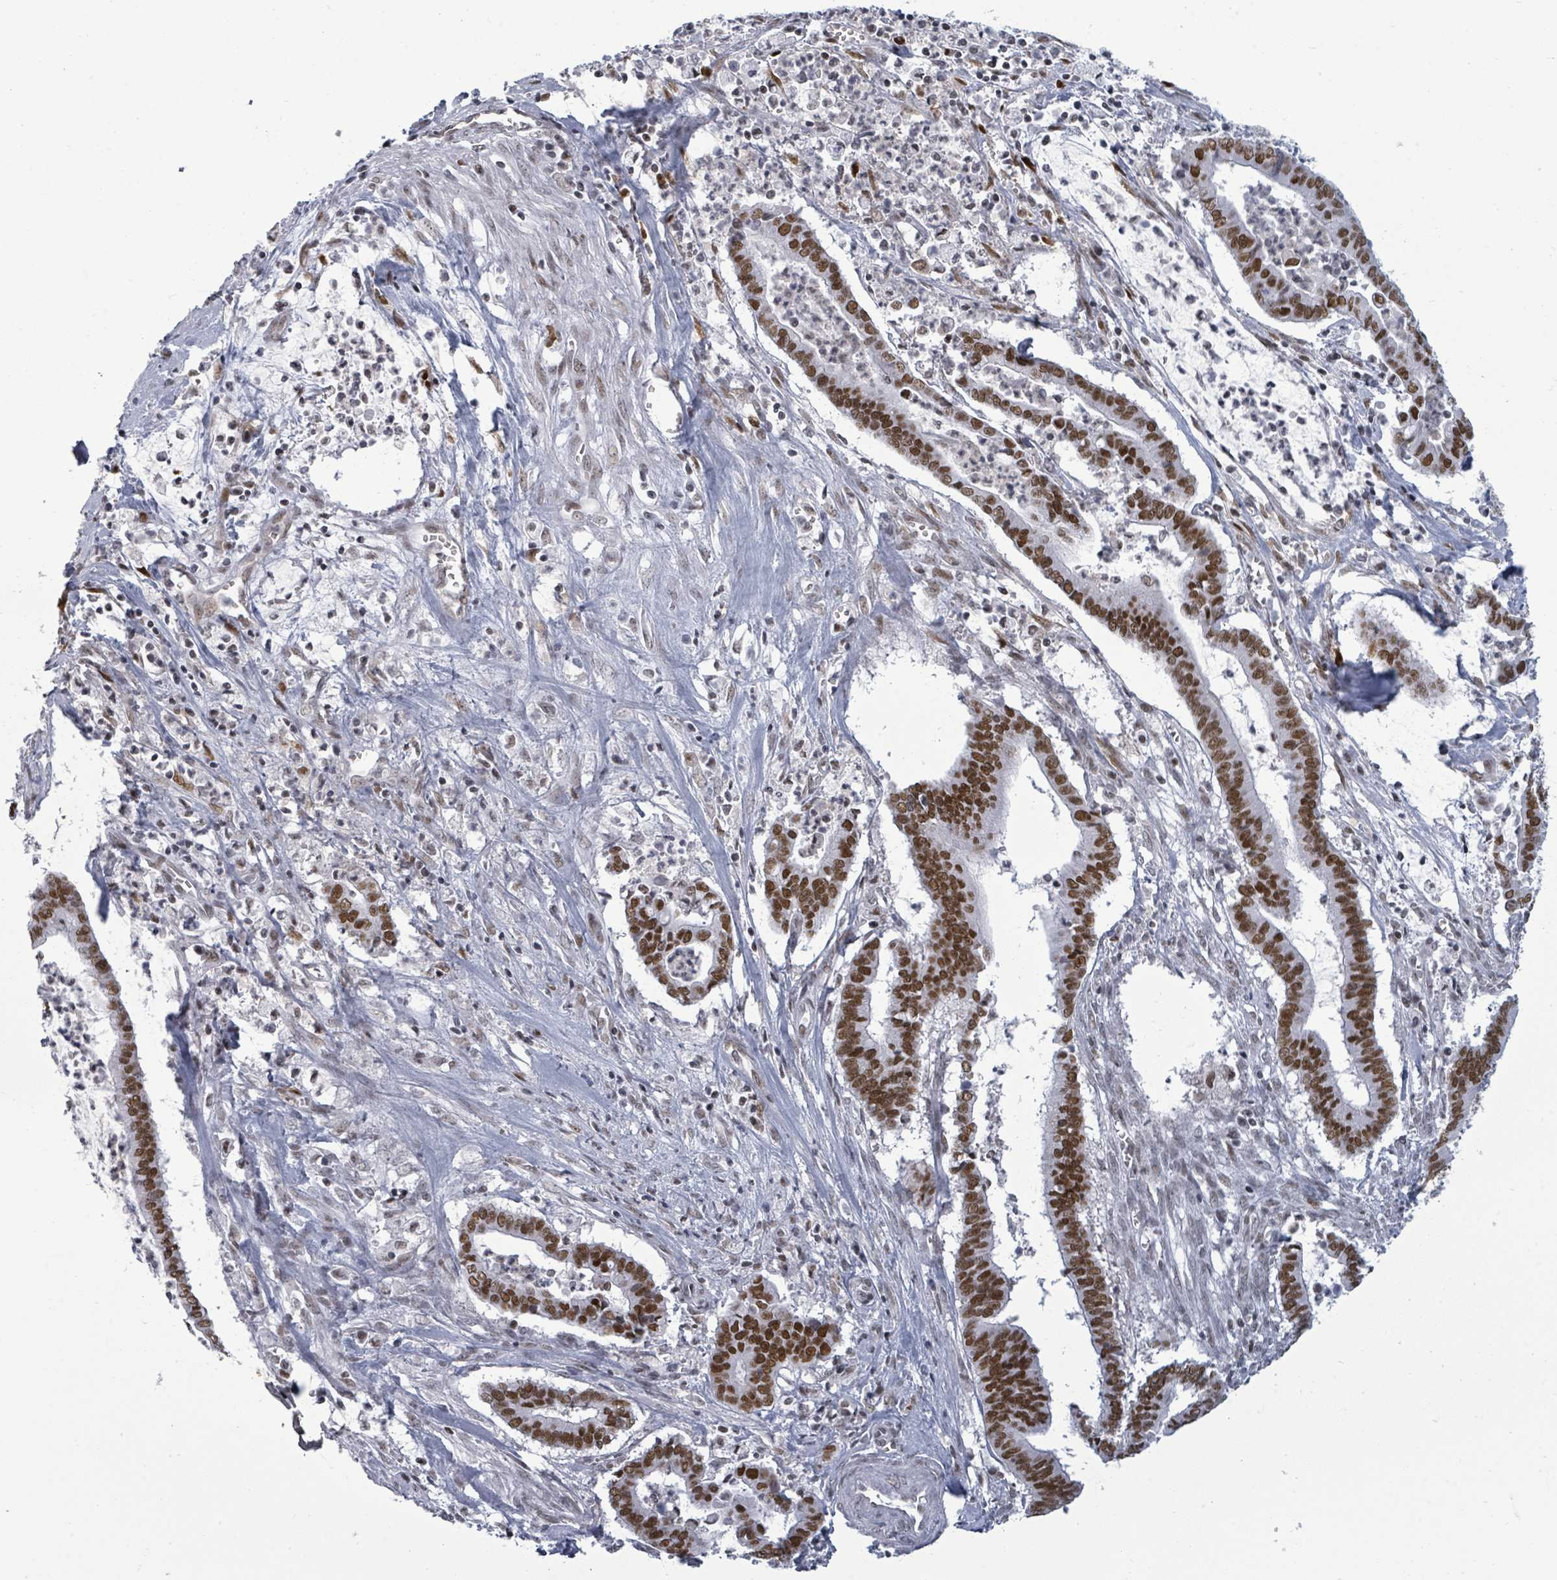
{"staining": {"intensity": "strong", "quantity": ">75%", "location": "nuclear"}, "tissue": "cervical cancer", "cell_type": "Tumor cells", "image_type": "cancer", "snomed": [{"axis": "morphology", "description": "Adenocarcinoma, NOS"}, {"axis": "topography", "description": "Cervix"}], "caption": "The immunohistochemical stain labels strong nuclear staining in tumor cells of adenocarcinoma (cervical) tissue.", "gene": "ERCC5", "patient": {"sex": "female", "age": 44}}